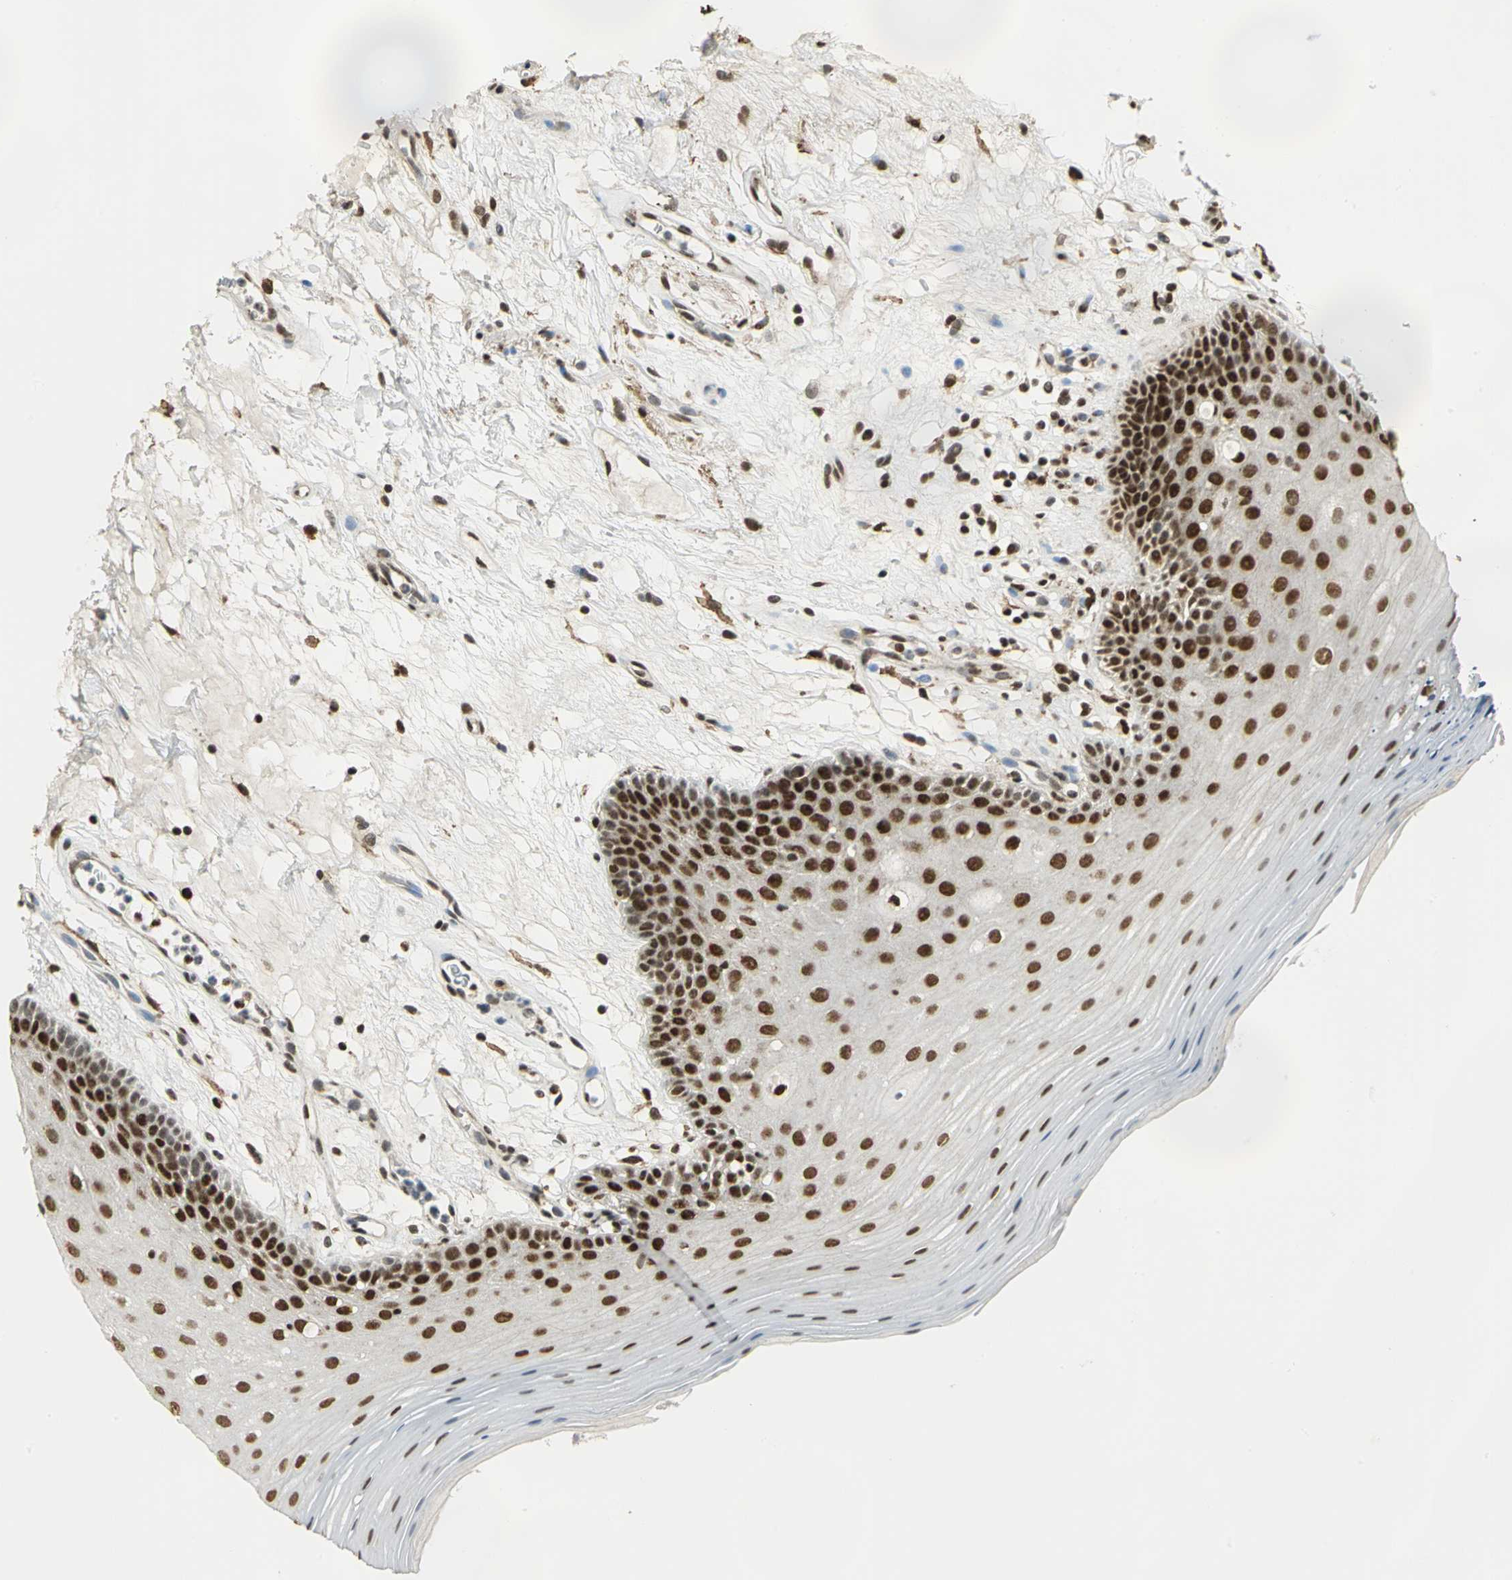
{"staining": {"intensity": "strong", "quantity": ">75%", "location": "nuclear"}, "tissue": "oral mucosa", "cell_type": "Squamous epithelial cells", "image_type": "normal", "snomed": [{"axis": "morphology", "description": "Normal tissue, NOS"}, {"axis": "morphology", "description": "Squamous cell carcinoma, NOS"}, {"axis": "topography", "description": "Skeletal muscle"}, {"axis": "topography", "description": "Oral tissue"}, {"axis": "topography", "description": "Head-Neck"}], "caption": "IHC of benign oral mucosa reveals high levels of strong nuclear staining in about >75% of squamous epithelial cells. (brown staining indicates protein expression, while blue staining denotes nuclei).", "gene": "DDX5", "patient": {"sex": "male", "age": 71}}